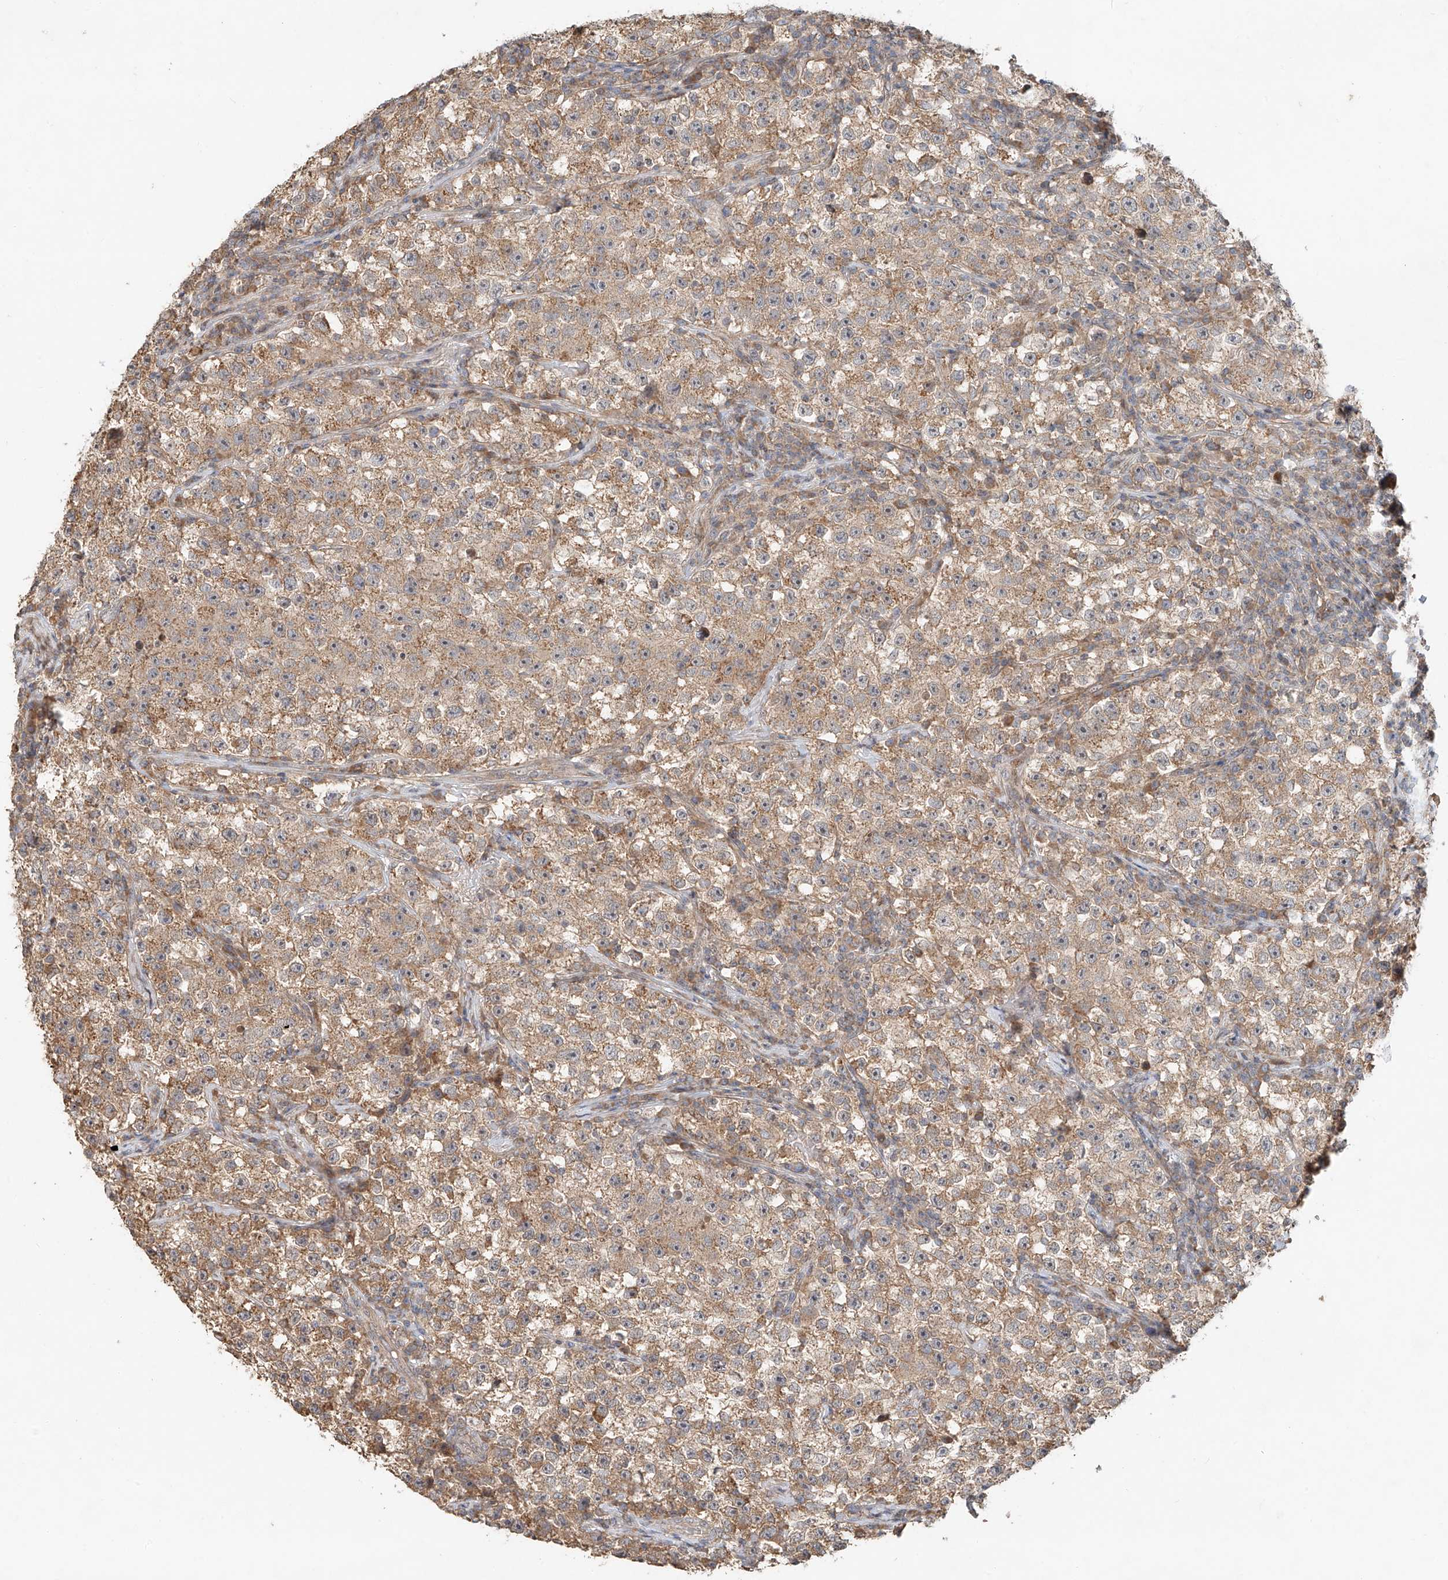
{"staining": {"intensity": "moderate", "quantity": ">75%", "location": "cytoplasmic/membranous"}, "tissue": "testis cancer", "cell_type": "Tumor cells", "image_type": "cancer", "snomed": [{"axis": "morphology", "description": "Seminoma, NOS"}, {"axis": "topography", "description": "Testis"}], "caption": "Testis seminoma tissue exhibits moderate cytoplasmic/membranous positivity in approximately >75% of tumor cells, visualized by immunohistochemistry. The staining was performed using DAB (3,3'-diaminobenzidine), with brown indicating positive protein expression. Nuclei are stained blue with hematoxylin.", "gene": "TMEM61", "patient": {"sex": "male", "age": 22}}